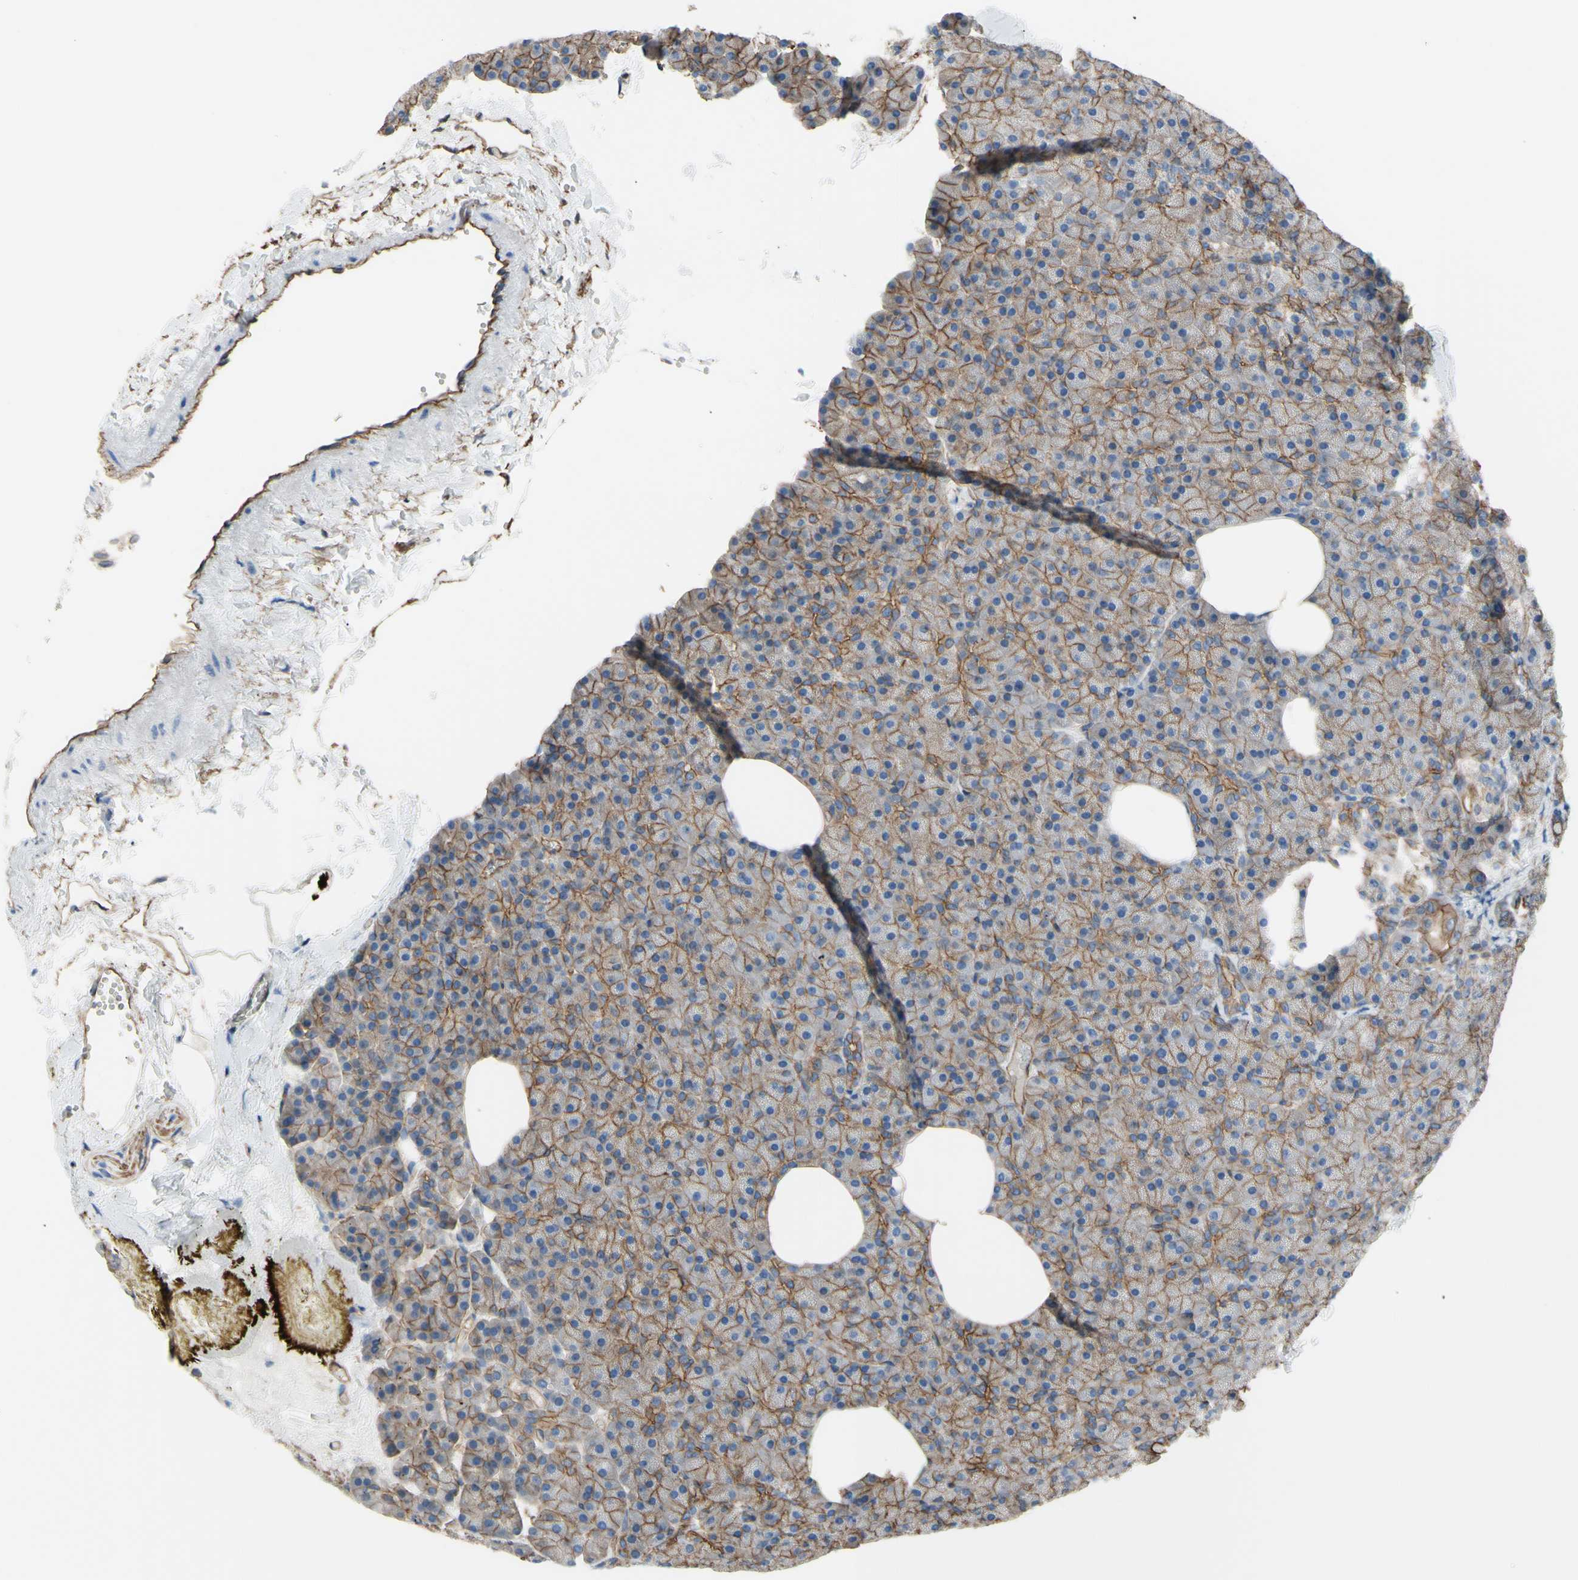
{"staining": {"intensity": "moderate", "quantity": ">75%", "location": "cytoplasmic/membranous"}, "tissue": "pancreas", "cell_type": "Exocrine glandular cells", "image_type": "normal", "snomed": [{"axis": "morphology", "description": "Normal tissue, NOS"}, {"axis": "topography", "description": "Pancreas"}], "caption": "This image displays immunohistochemistry (IHC) staining of normal human pancreas, with medium moderate cytoplasmic/membranous expression in about >75% of exocrine glandular cells.", "gene": "TPBG", "patient": {"sex": "female", "age": 35}}